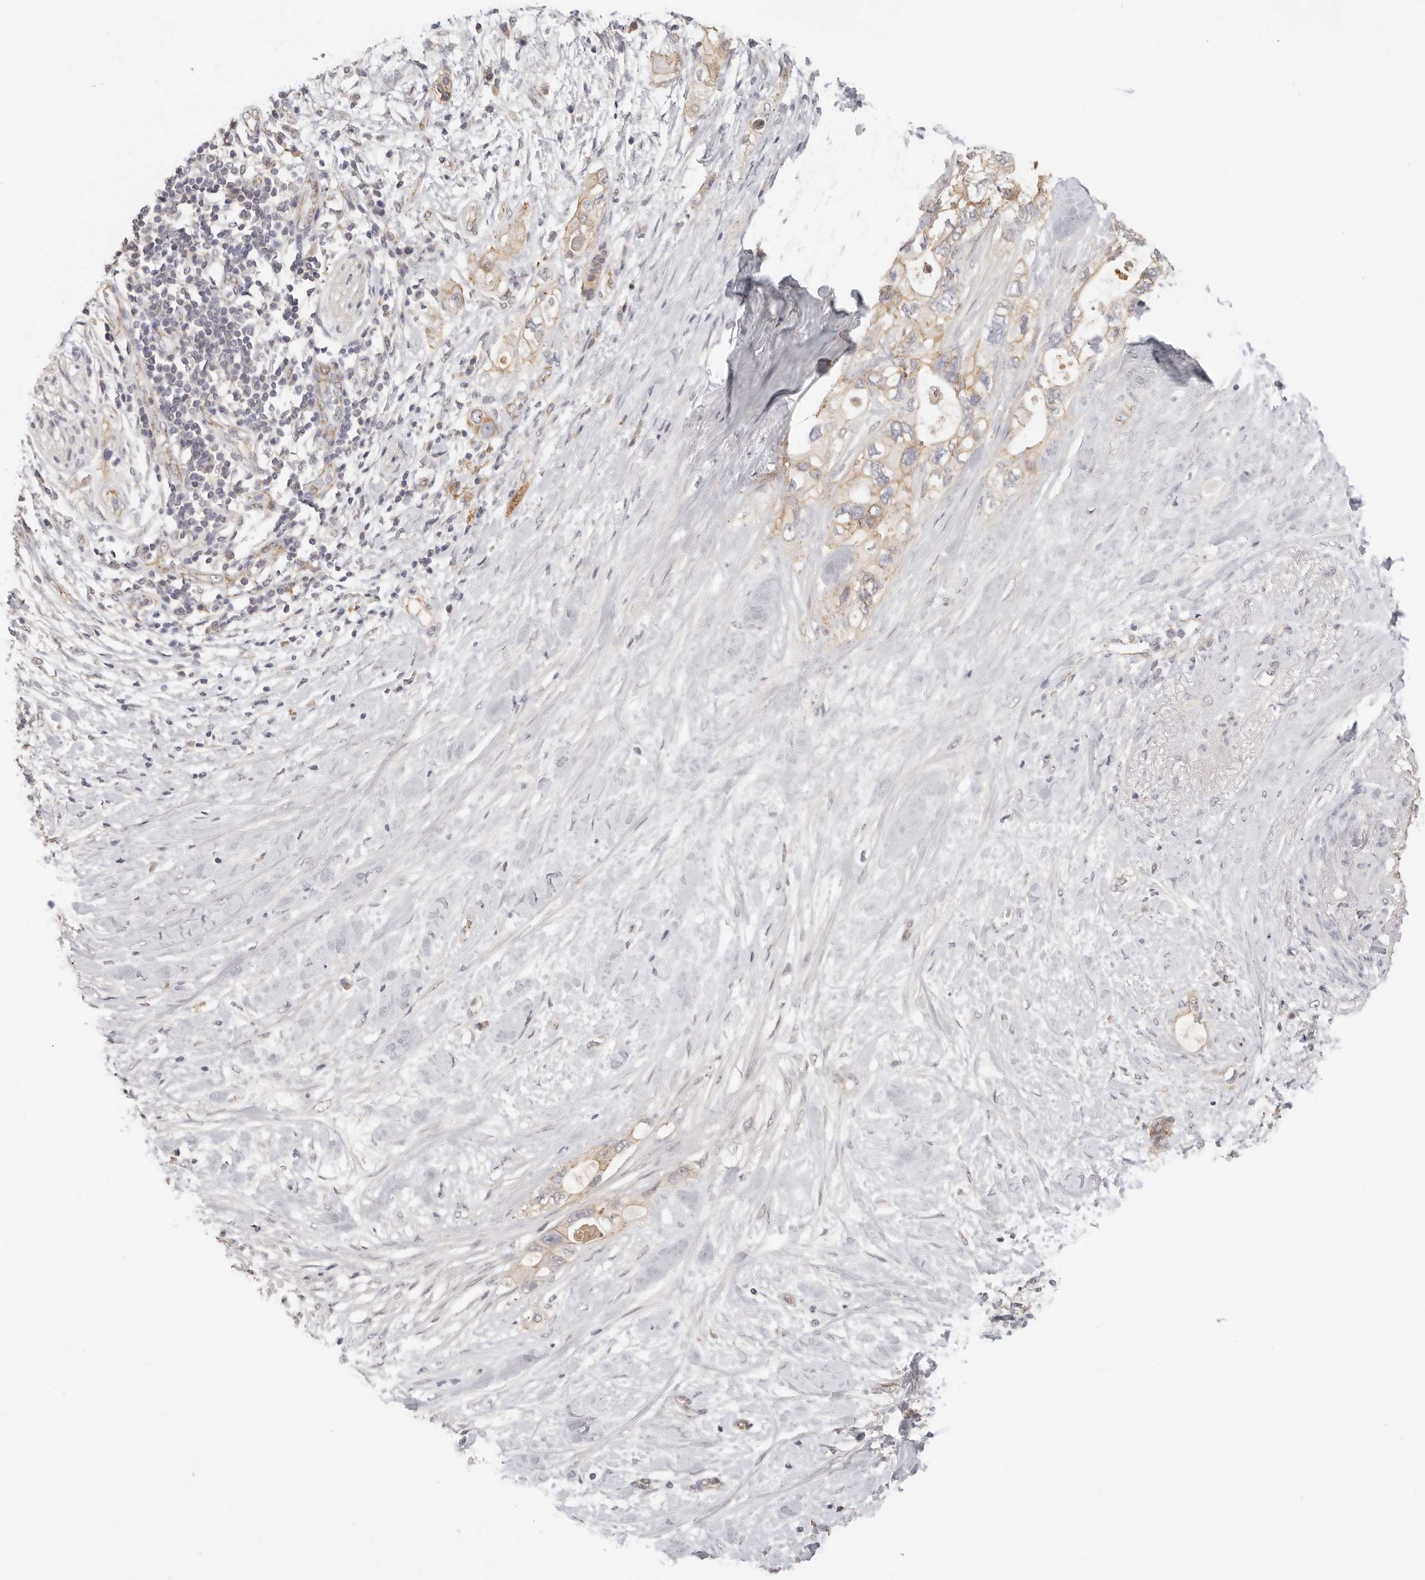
{"staining": {"intensity": "moderate", "quantity": ">75%", "location": "cytoplasmic/membranous"}, "tissue": "pancreatic cancer", "cell_type": "Tumor cells", "image_type": "cancer", "snomed": [{"axis": "morphology", "description": "Adenocarcinoma, NOS"}, {"axis": "topography", "description": "Pancreas"}], "caption": "Moderate cytoplasmic/membranous protein positivity is identified in about >75% of tumor cells in pancreatic cancer.", "gene": "ANXA9", "patient": {"sex": "female", "age": 56}}